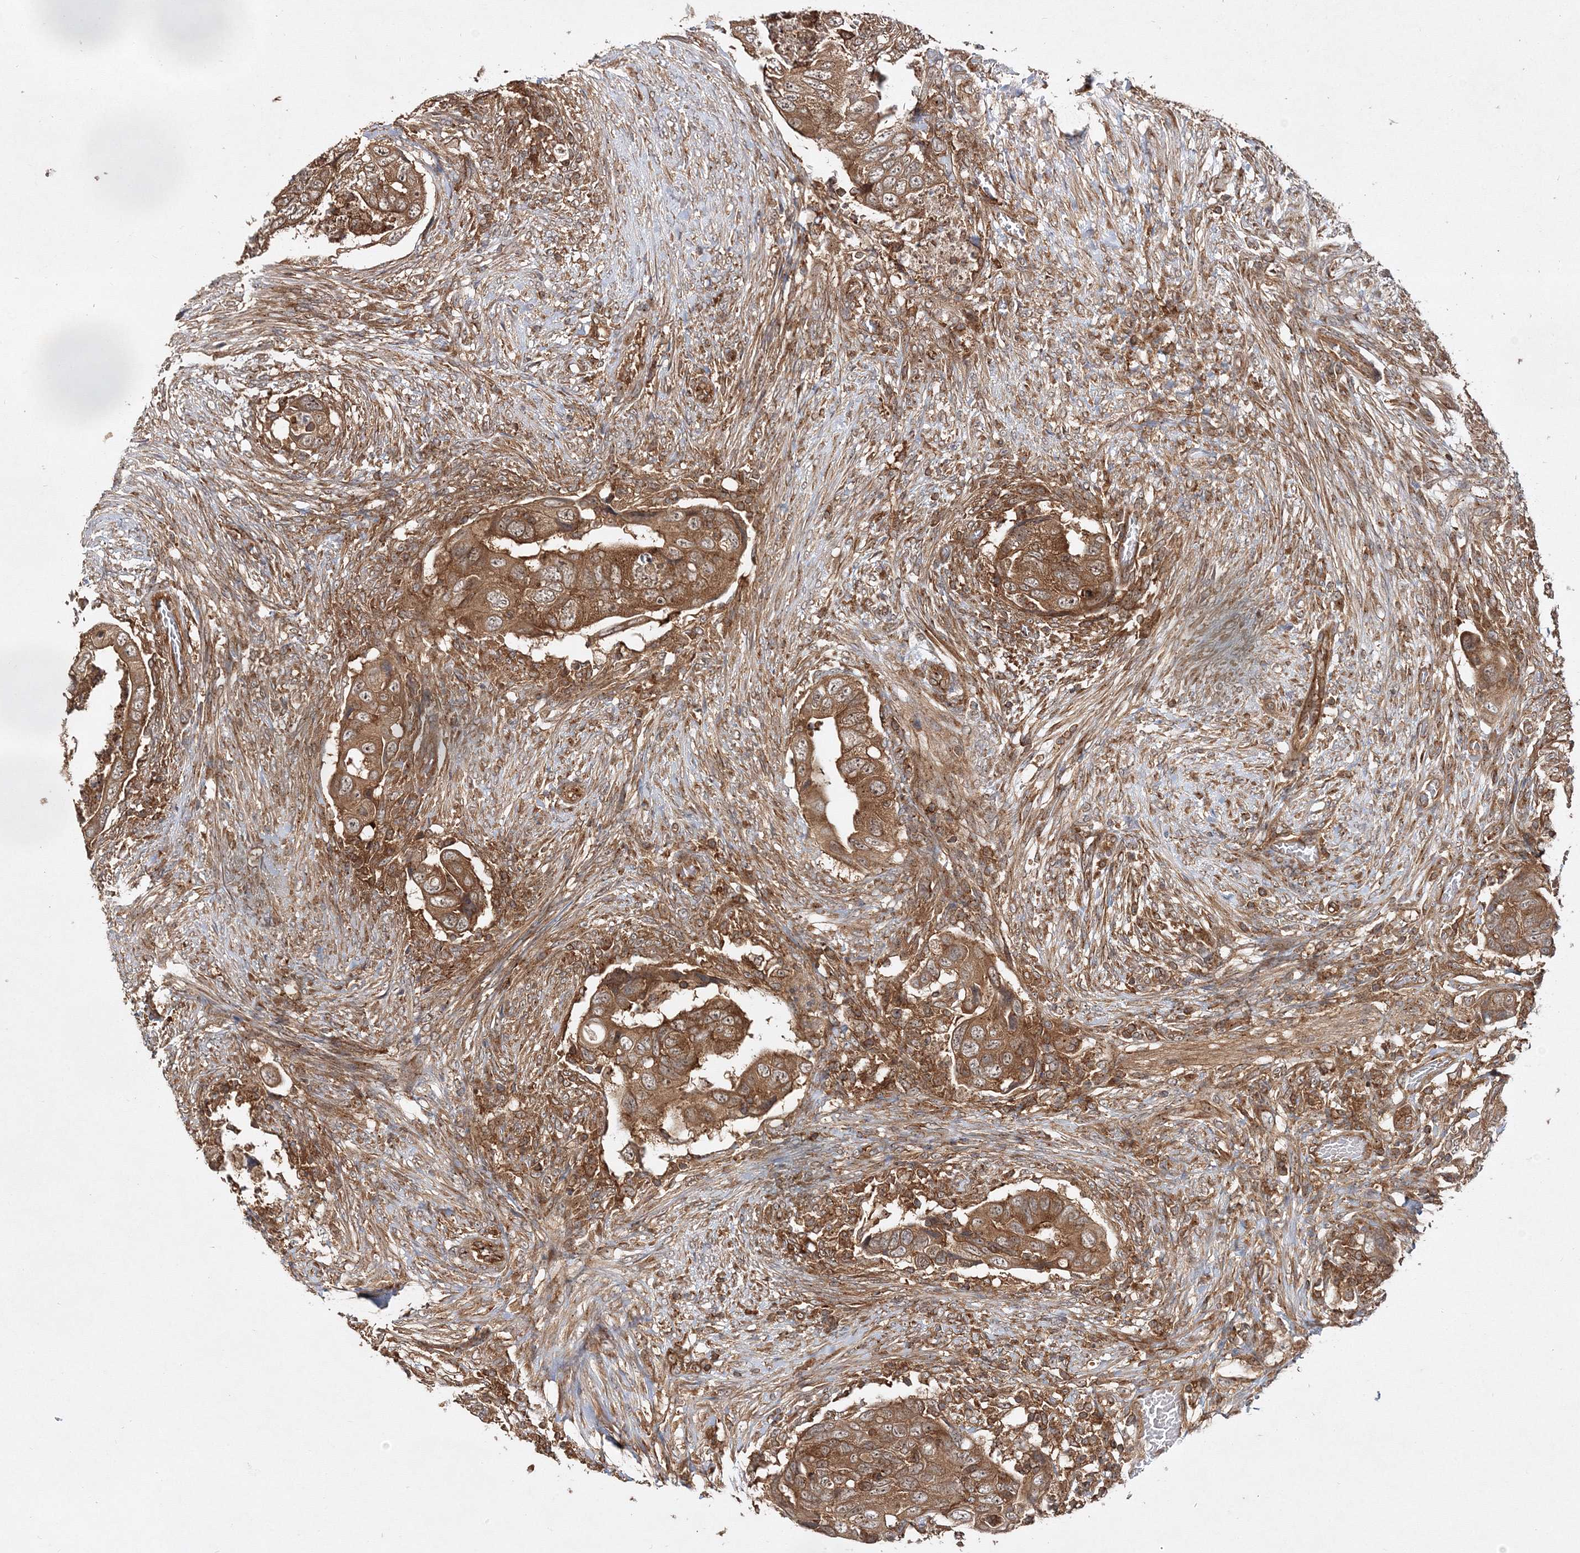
{"staining": {"intensity": "moderate", "quantity": ">75%", "location": "cytoplasmic/membranous"}, "tissue": "colorectal cancer", "cell_type": "Tumor cells", "image_type": "cancer", "snomed": [{"axis": "morphology", "description": "Adenocarcinoma, NOS"}, {"axis": "topography", "description": "Rectum"}], "caption": "Immunohistochemical staining of human colorectal cancer (adenocarcinoma) demonstrates moderate cytoplasmic/membranous protein expression in about >75% of tumor cells.", "gene": "WDR37", "patient": {"sex": "male", "age": 63}}